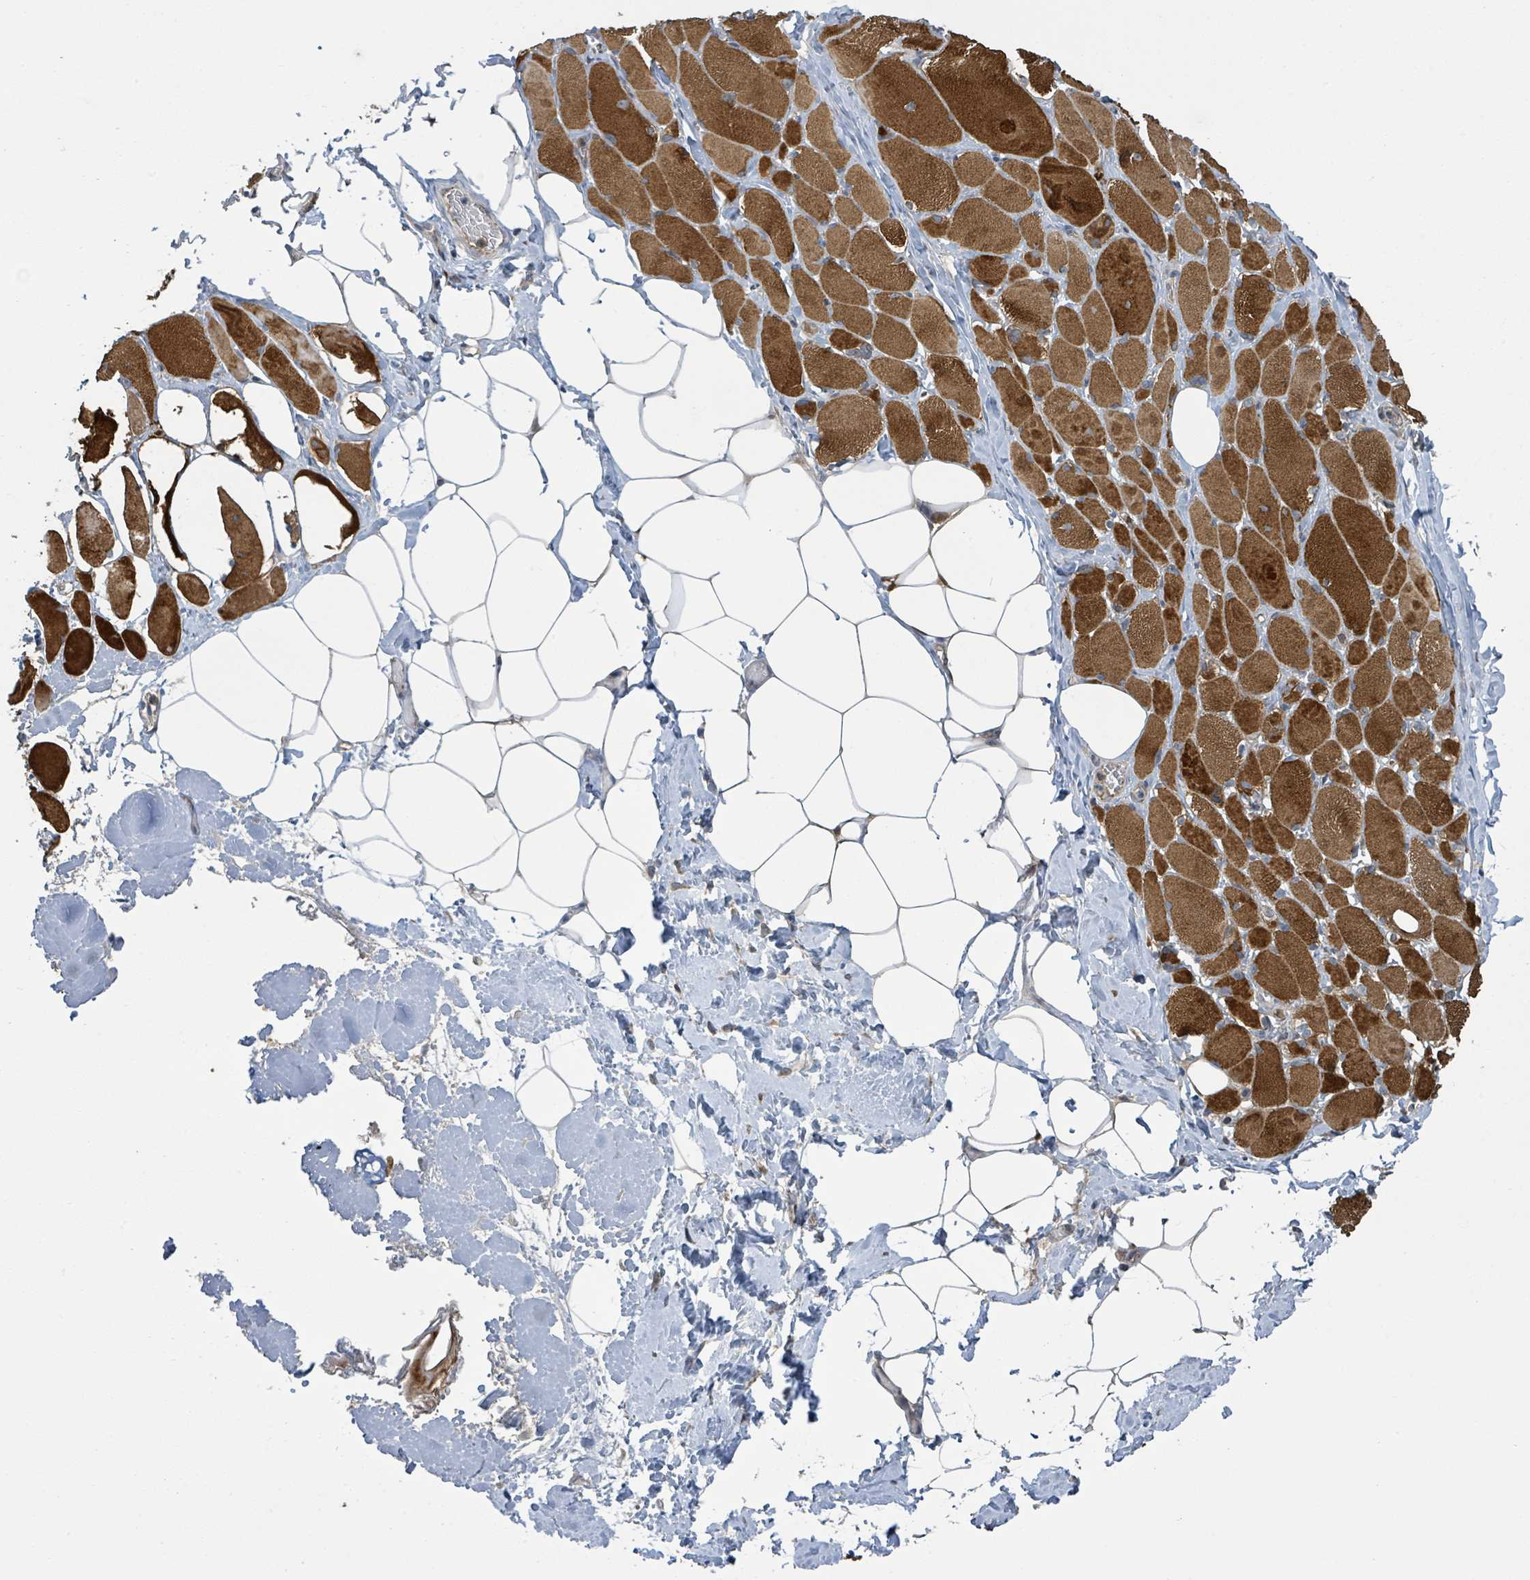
{"staining": {"intensity": "strong", "quantity": ">75%", "location": "cytoplasmic/membranous"}, "tissue": "skeletal muscle", "cell_type": "Myocytes", "image_type": "normal", "snomed": [{"axis": "morphology", "description": "Normal tissue, NOS"}, {"axis": "morphology", "description": "Basal cell carcinoma"}, {"axis": "topography", "description": "Skeletal muscle"}], "caption": "The histopathology image displays immunohistochemical staining of normal skeletal muscle. There is strong cytoplasmic/membranous staining is present in approximately >75% of myocytes. The staining is performed using DAB (3,3'-diaminobenzidine) brown chromogen to label protein expression. The nuclei are counter-stained blue using hematoxylin.", "gene": "CCDC121", "patient": {"sex": "female", "age": 64}}